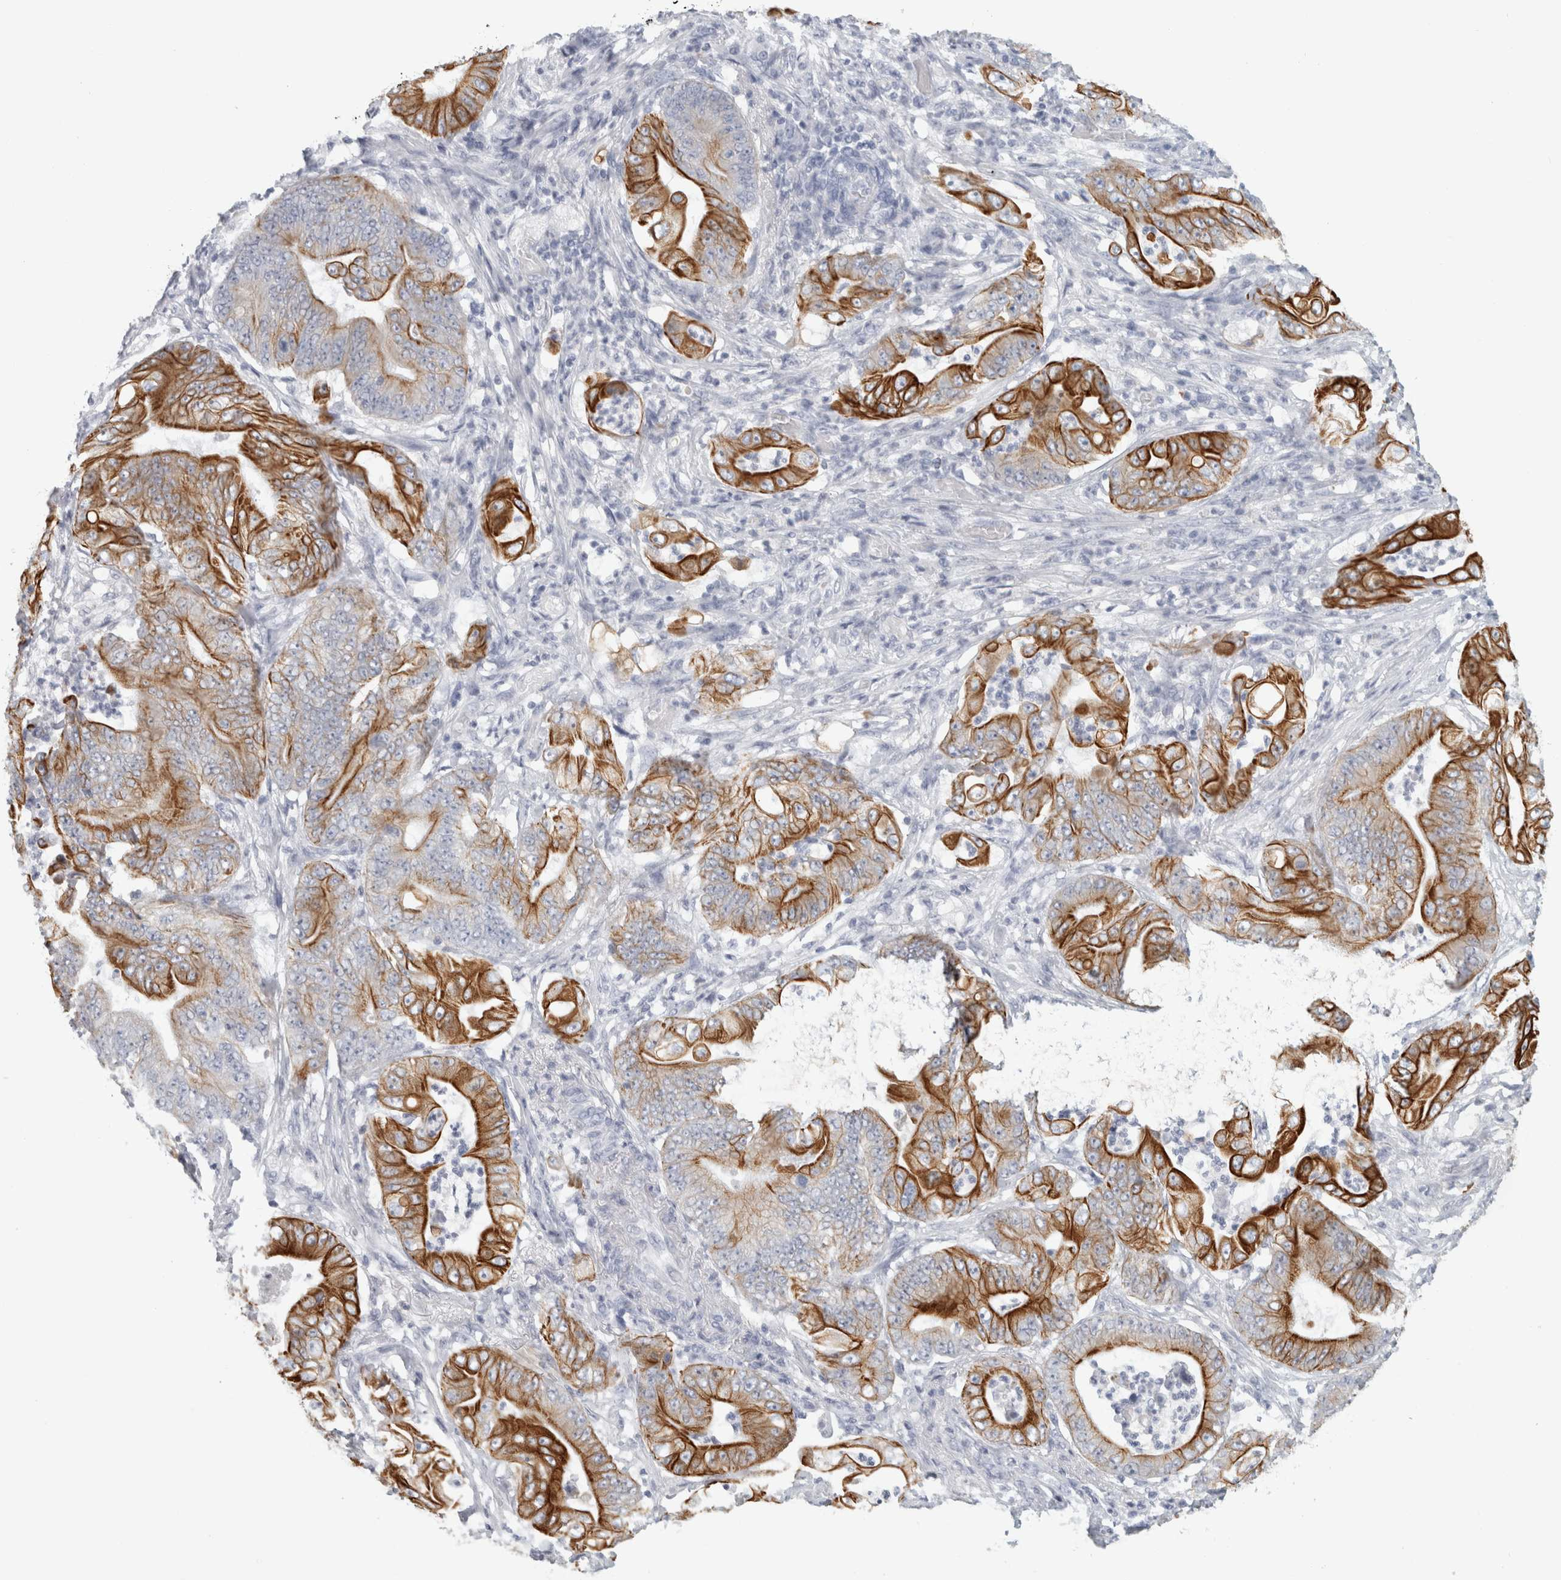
{"staining": {"intensity": "strong", "quantity": ">75%", "location": "cytoplasmic/membranous"}, "tissue": "stomach cancer", "cell_type": "Tumor cells", "image_type": "cancer", "snomed": [{"axis": "morphology", "description": "Adenocarcinoma, NOS"}, {"axis": "topography", "description": "Stomach"}], "caption": "Immunohistochemical staining of human stomach cancer (adenocarcinoma) demonstrates strong cytoplasmic/membranous protein expression in approximately >75% of tumor cells.", "gene": "SLC28A3", "patient": {"sex": "female", "age": 73}}